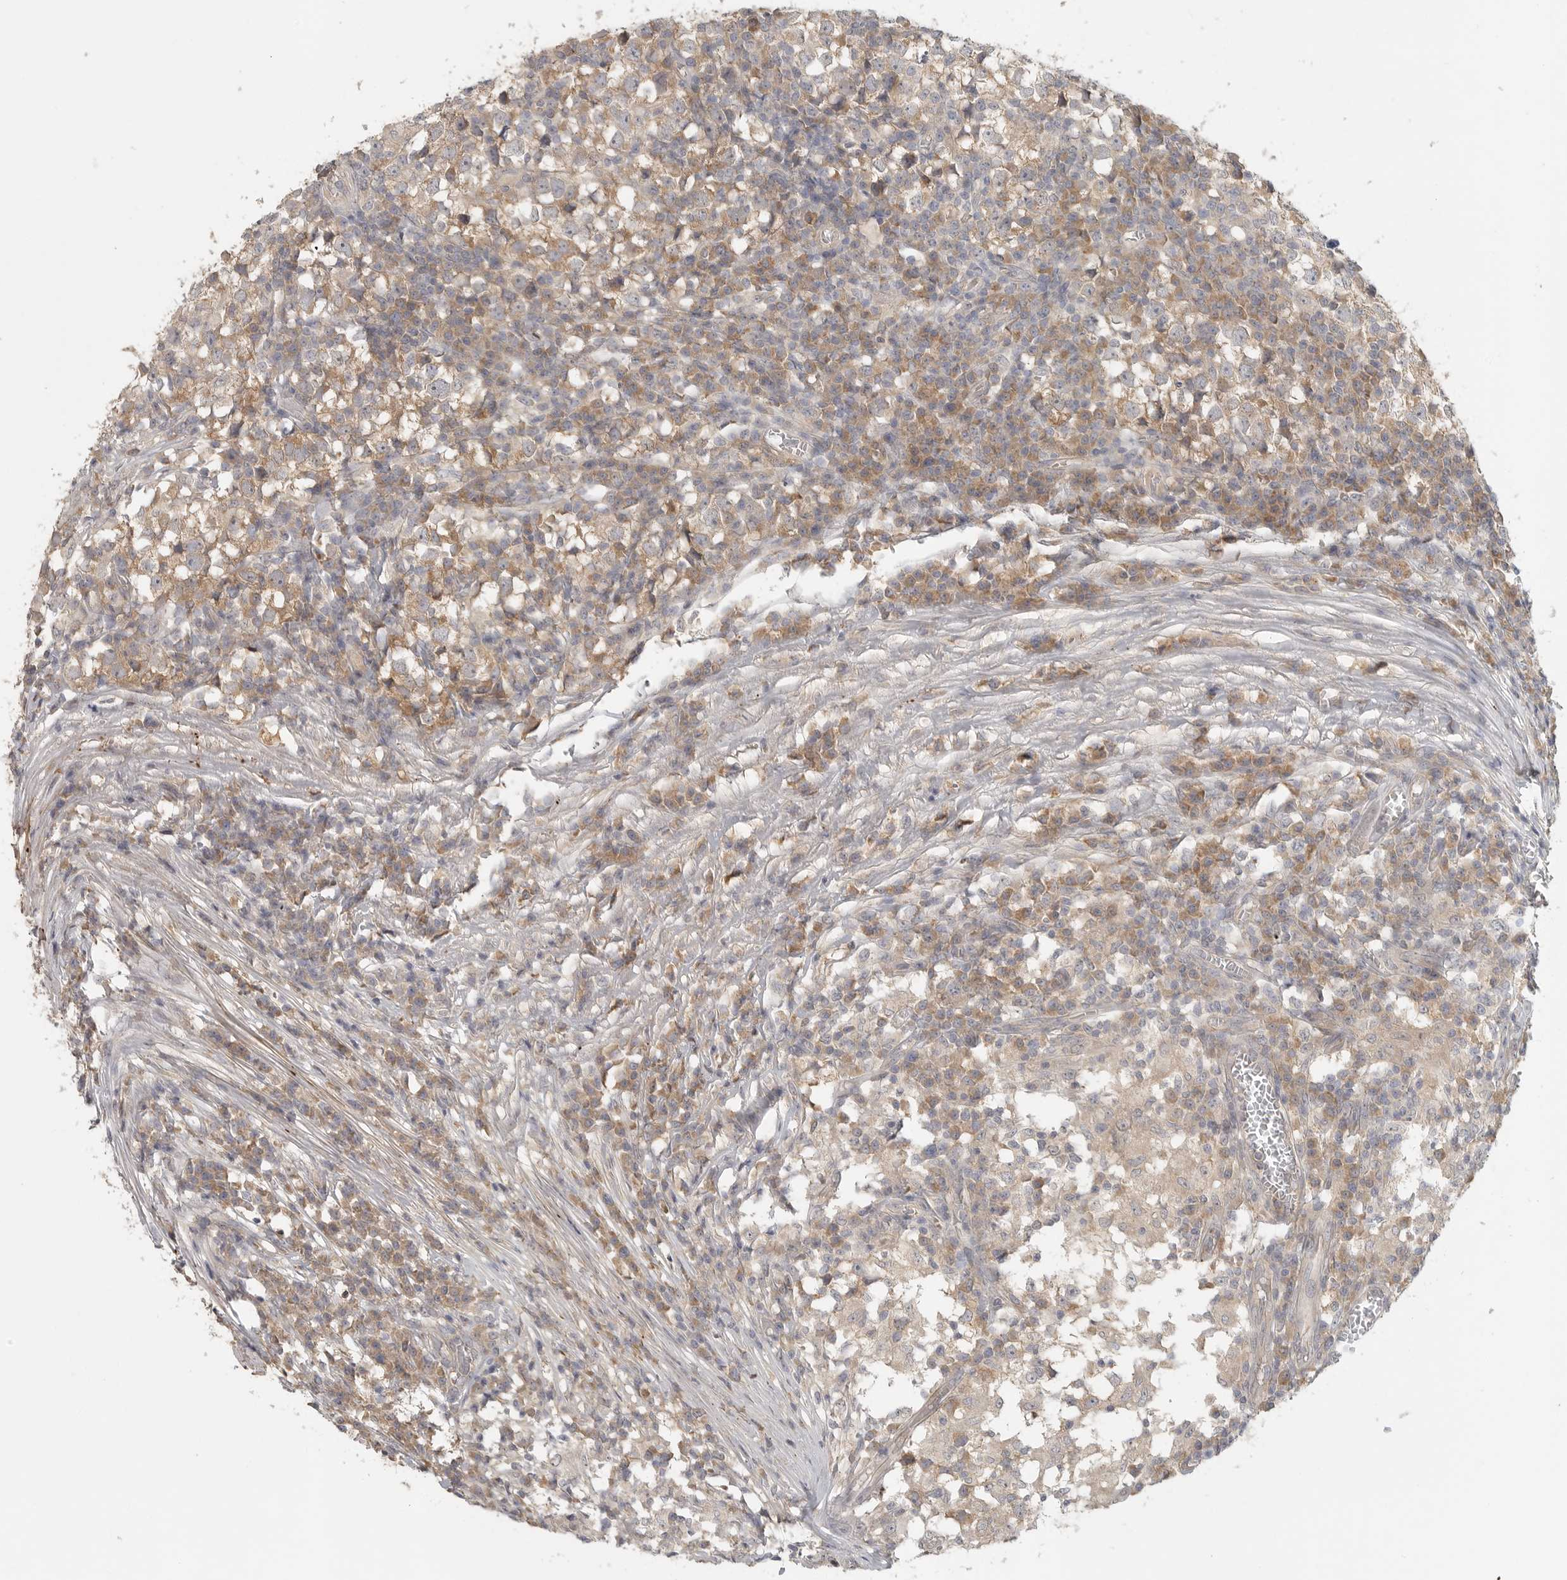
{"staining": {"intensity": "moderate", "quantity": ">75%", "location": "cytoplasmic/membranous"}, "tissue": "testis cancer", "cell_type": "Tumor cells", "image_type": "cancer", "snomed": [{"axis": "morphology", "description": "Seminoma, NOS"}, {"axis": "topography", "description": "Testis"}], "caption": "This photomicrograph shows immunohistochemistry (IHC) staining of testis seminoma, with medium moderate cytoplasmic/membranous staining in about >75% of tumor cells.", "gene": "HDAC6", "patient": {"sex": "male", "age": 65}}